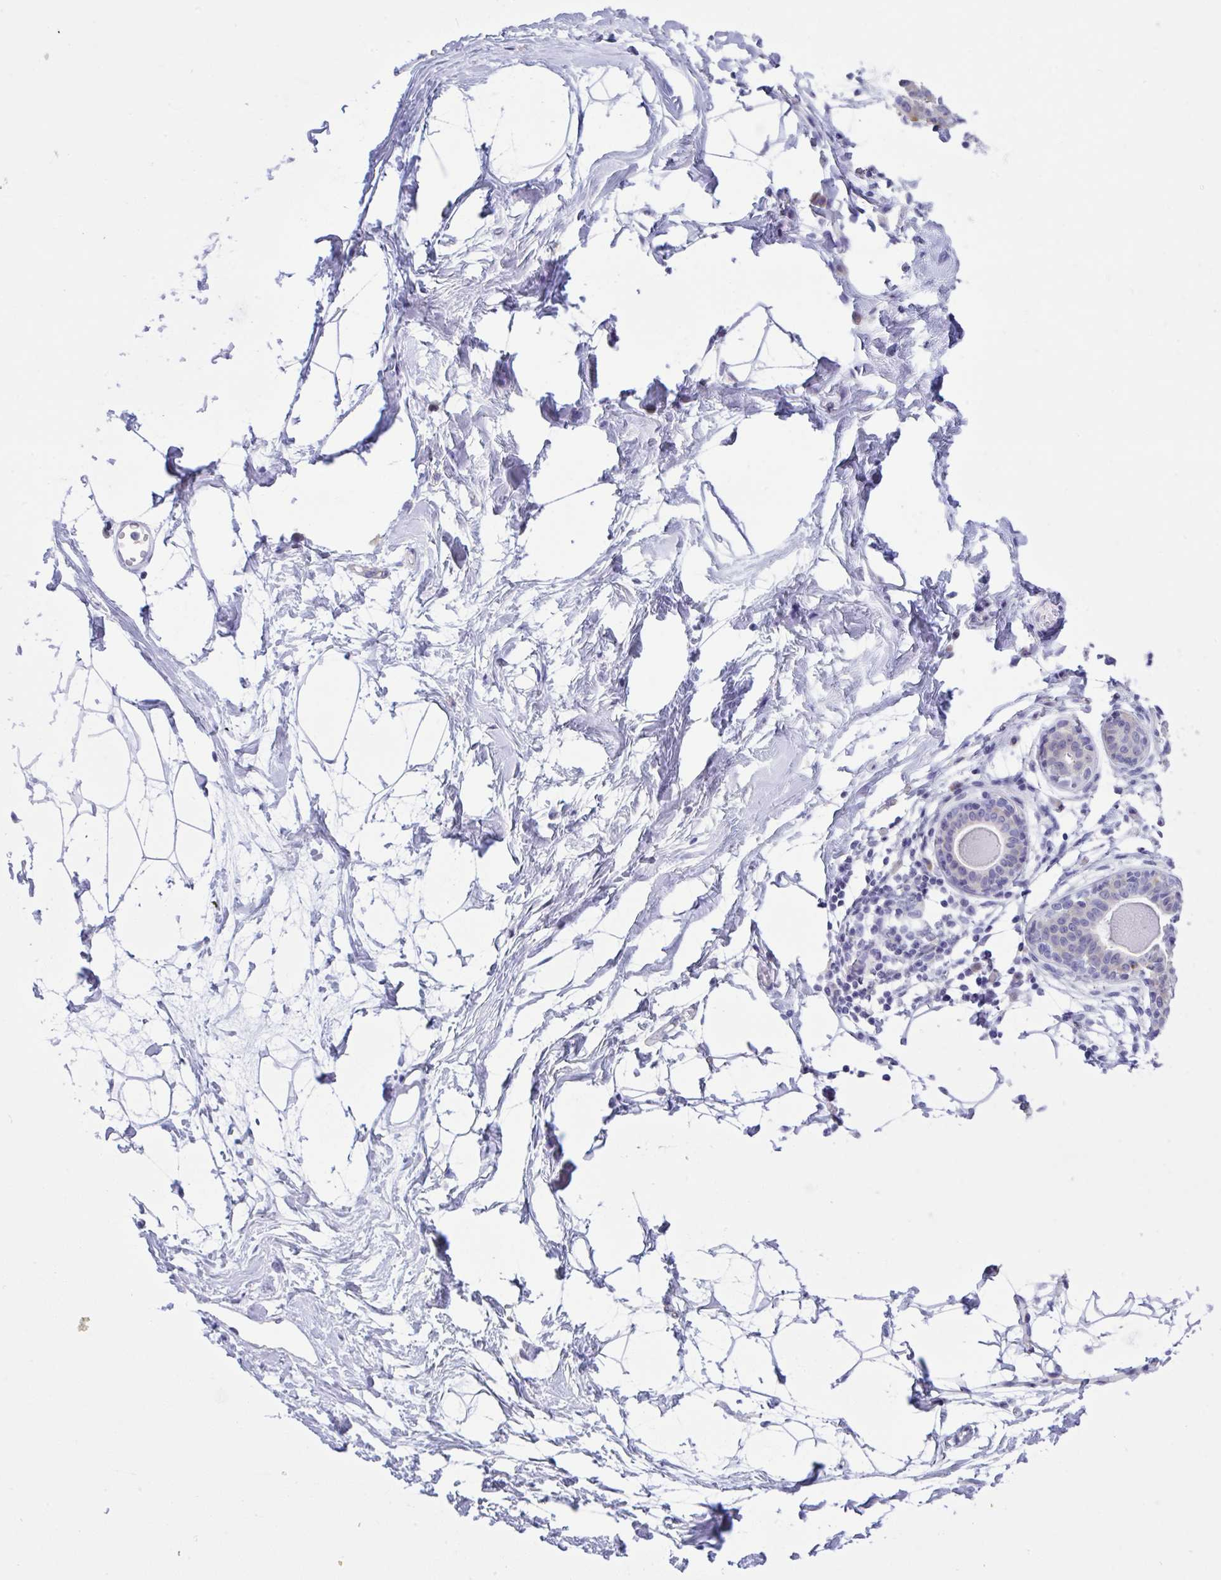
{"staining": {"intensity": "negative", "quantity": "none", "location": "none"}, "tissue": "breast", "cell_type": "Adipocytes", "image_type": "normal", "snomed": [{"axis": "morphology", "description": "Normal tissue, NOS"}, {"axis": "topography", "description": "Breast"}], "caption": "Immunohistochemistry image of normal breast stained for a protein (brown), which exhibits no expression in adipocytes. Brightfield microscopy of immunohistochemistry (IHC) stained with DAB (brown) and hematoxylin (blue), captured at high magnification.", "gene": "TMEM41A", "patient": {"sex": "female", "age": 45}}